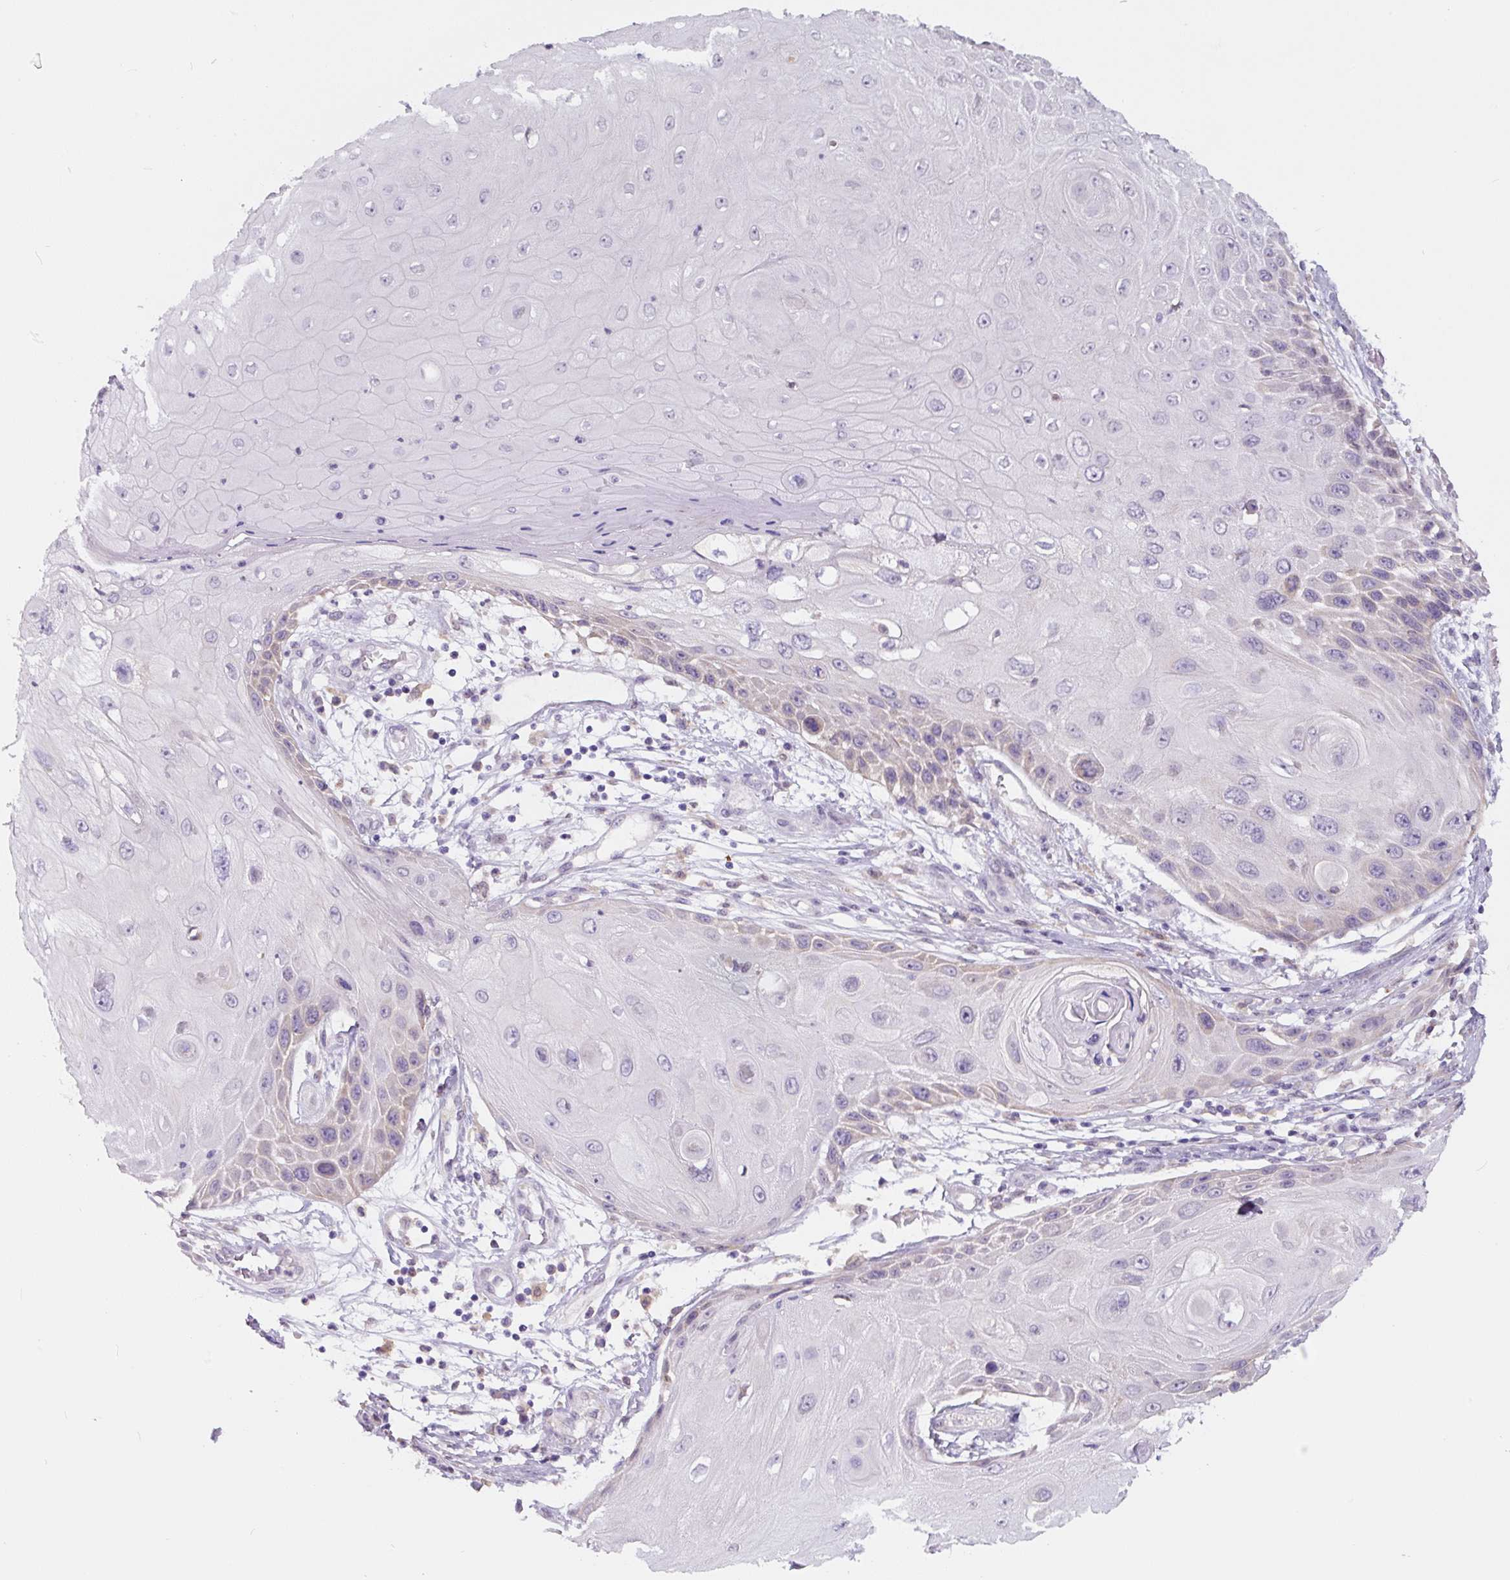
{"staining": {"intensity": "negative", "quantity": "none", "location": "none"}, "tissue": "skin cancer", "cell_type": "Tumor cells", "image_type": "cancer", "snomed": [{"axis": "morphology", "description": "Squamous cell carcinoma, NOS"}, {"axis": "topography", "description": "Skin"}, {"axis": "topography", "description": "Vulva"}], "caption": "Immunohistochemistry histopathology image of neoplastic tissue: skin cancer stained with DAB demonstrates no significant protein positivity in tumor cells.", "gene": "ASRGL1", "patient": {"sex": "female", "age": 44}}